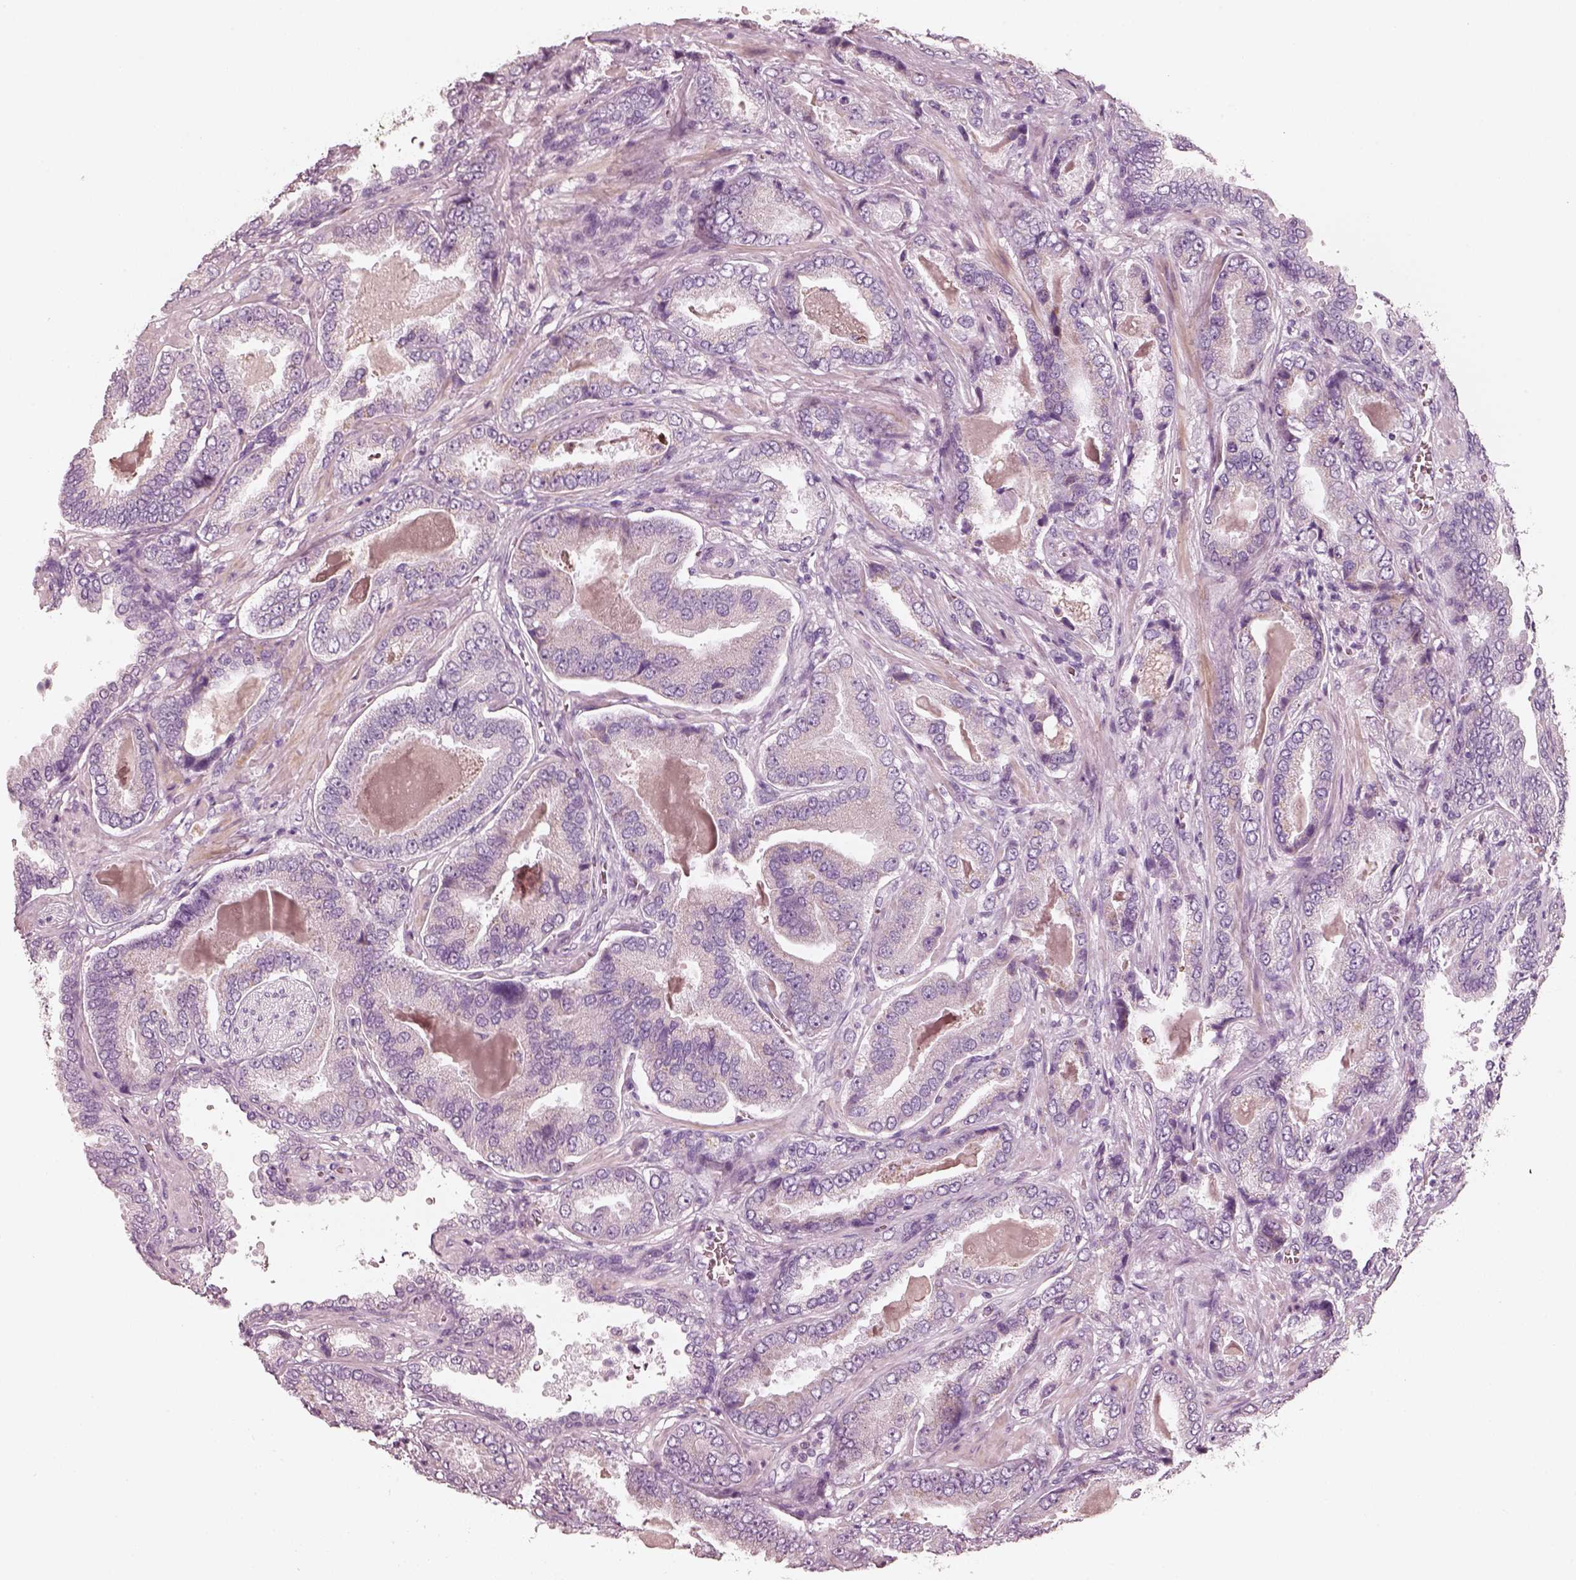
{"staining": {"intensity": "negative", "quantity": "none", "location": "none"}, "tissue": "prostate cancer", "cell_type": "Tumor cells", "image_type": "cancer", "snomed": [{"axis": "morphology", "description": "Adenocarcinoma, NOS"}, {"axis": "topography", "description": "Prostate"}], "caption": "This is a histopathology image of IHC staining of prostate cancer, which shows no expression in tumor cells.", "gene": "R3HDML", "patient": {"sex": "male", "age": 64}}